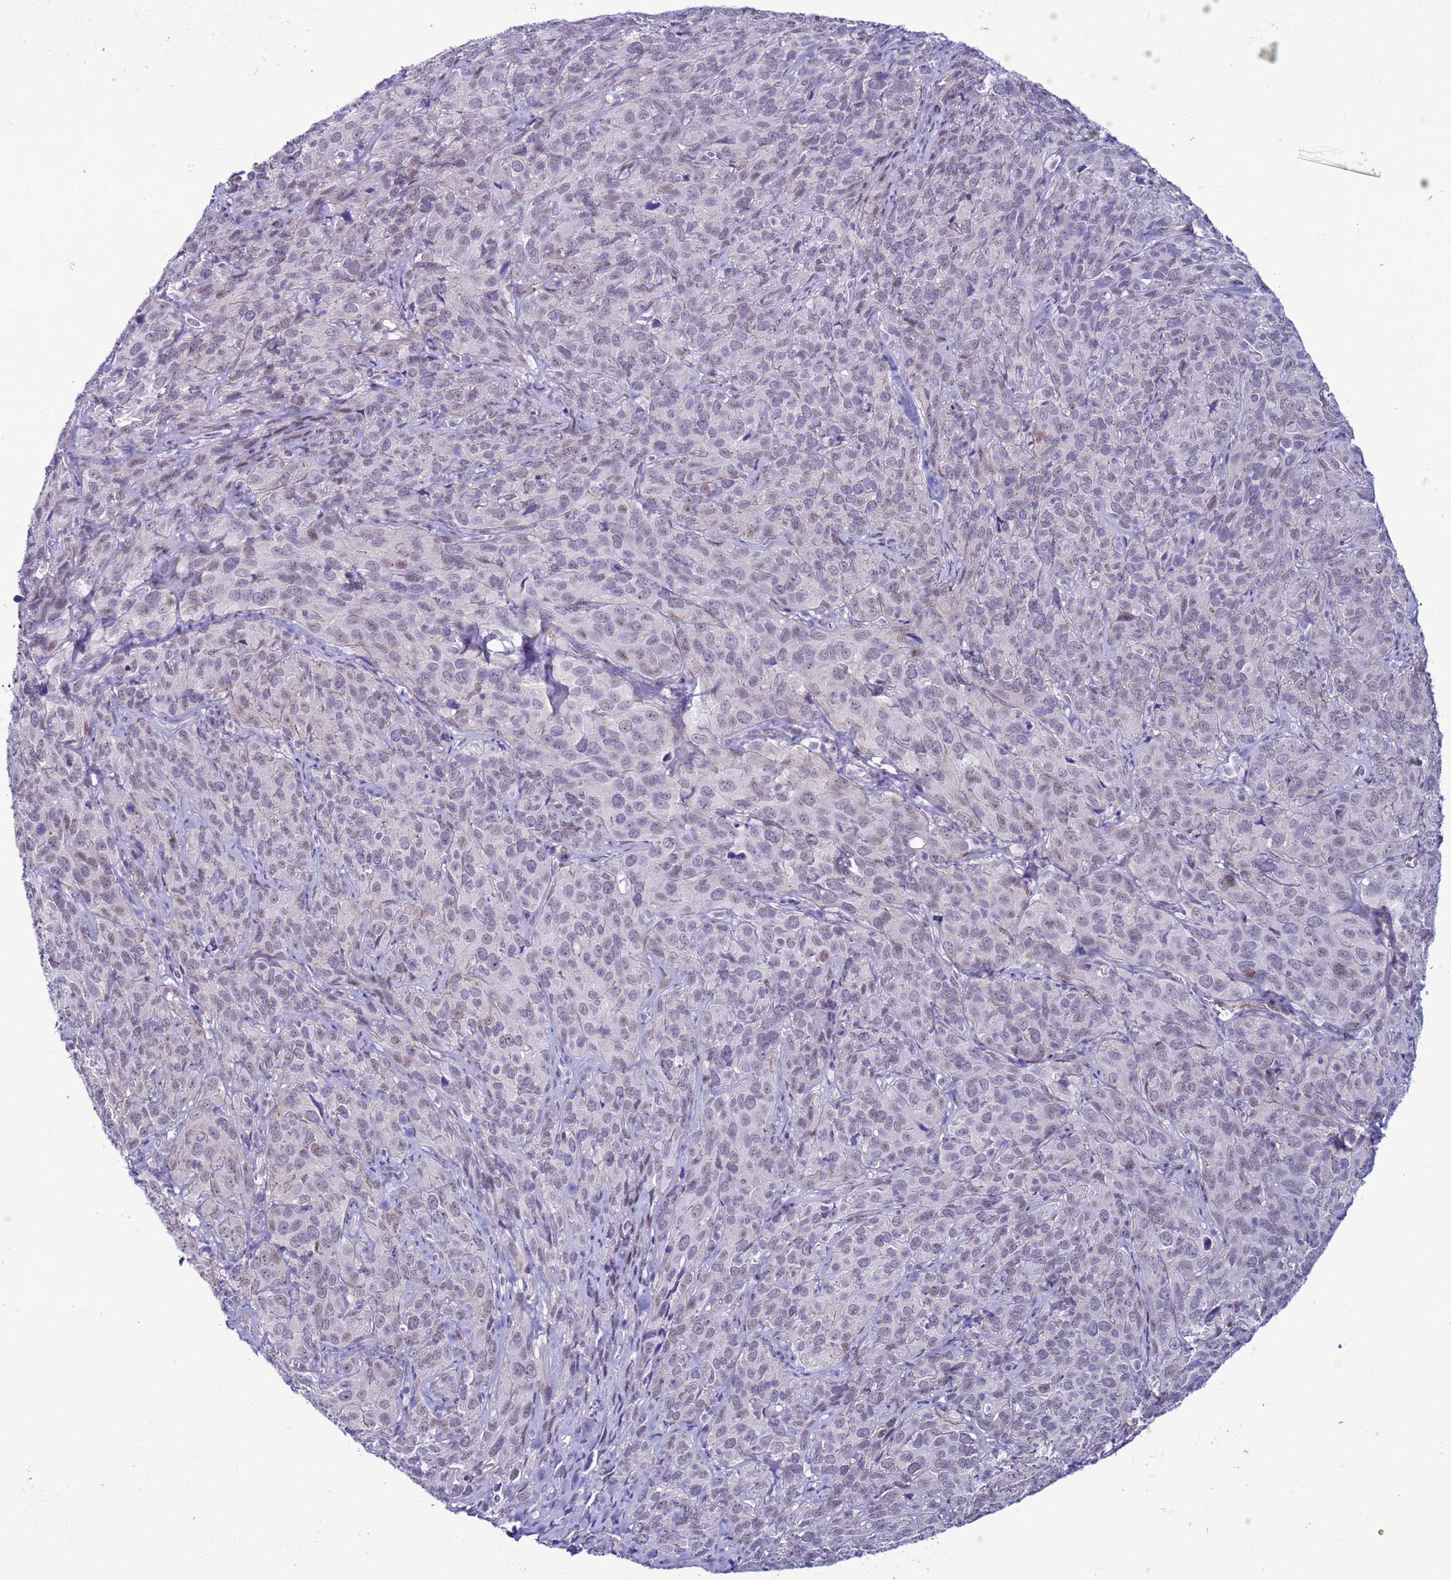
{"staining": {"intensity": "weak", "quantity": "<25%", "location": "nuclear"}, "tissue": "cervical cancer", "cell_type": "Tumor cells", "image_type": "cancer", "snomed": [{"axis": "morphology", "description": "Squamous cell carcinoma, NOS"}, {"axis": "topography", "description": "Cervix"}], "caption": "Cervical cancer was stained to show a protein in brown. There is no significant expression in tumor cells.", "gene": "LRRC10B", "patient": {"sex": "female", "age": 51}}